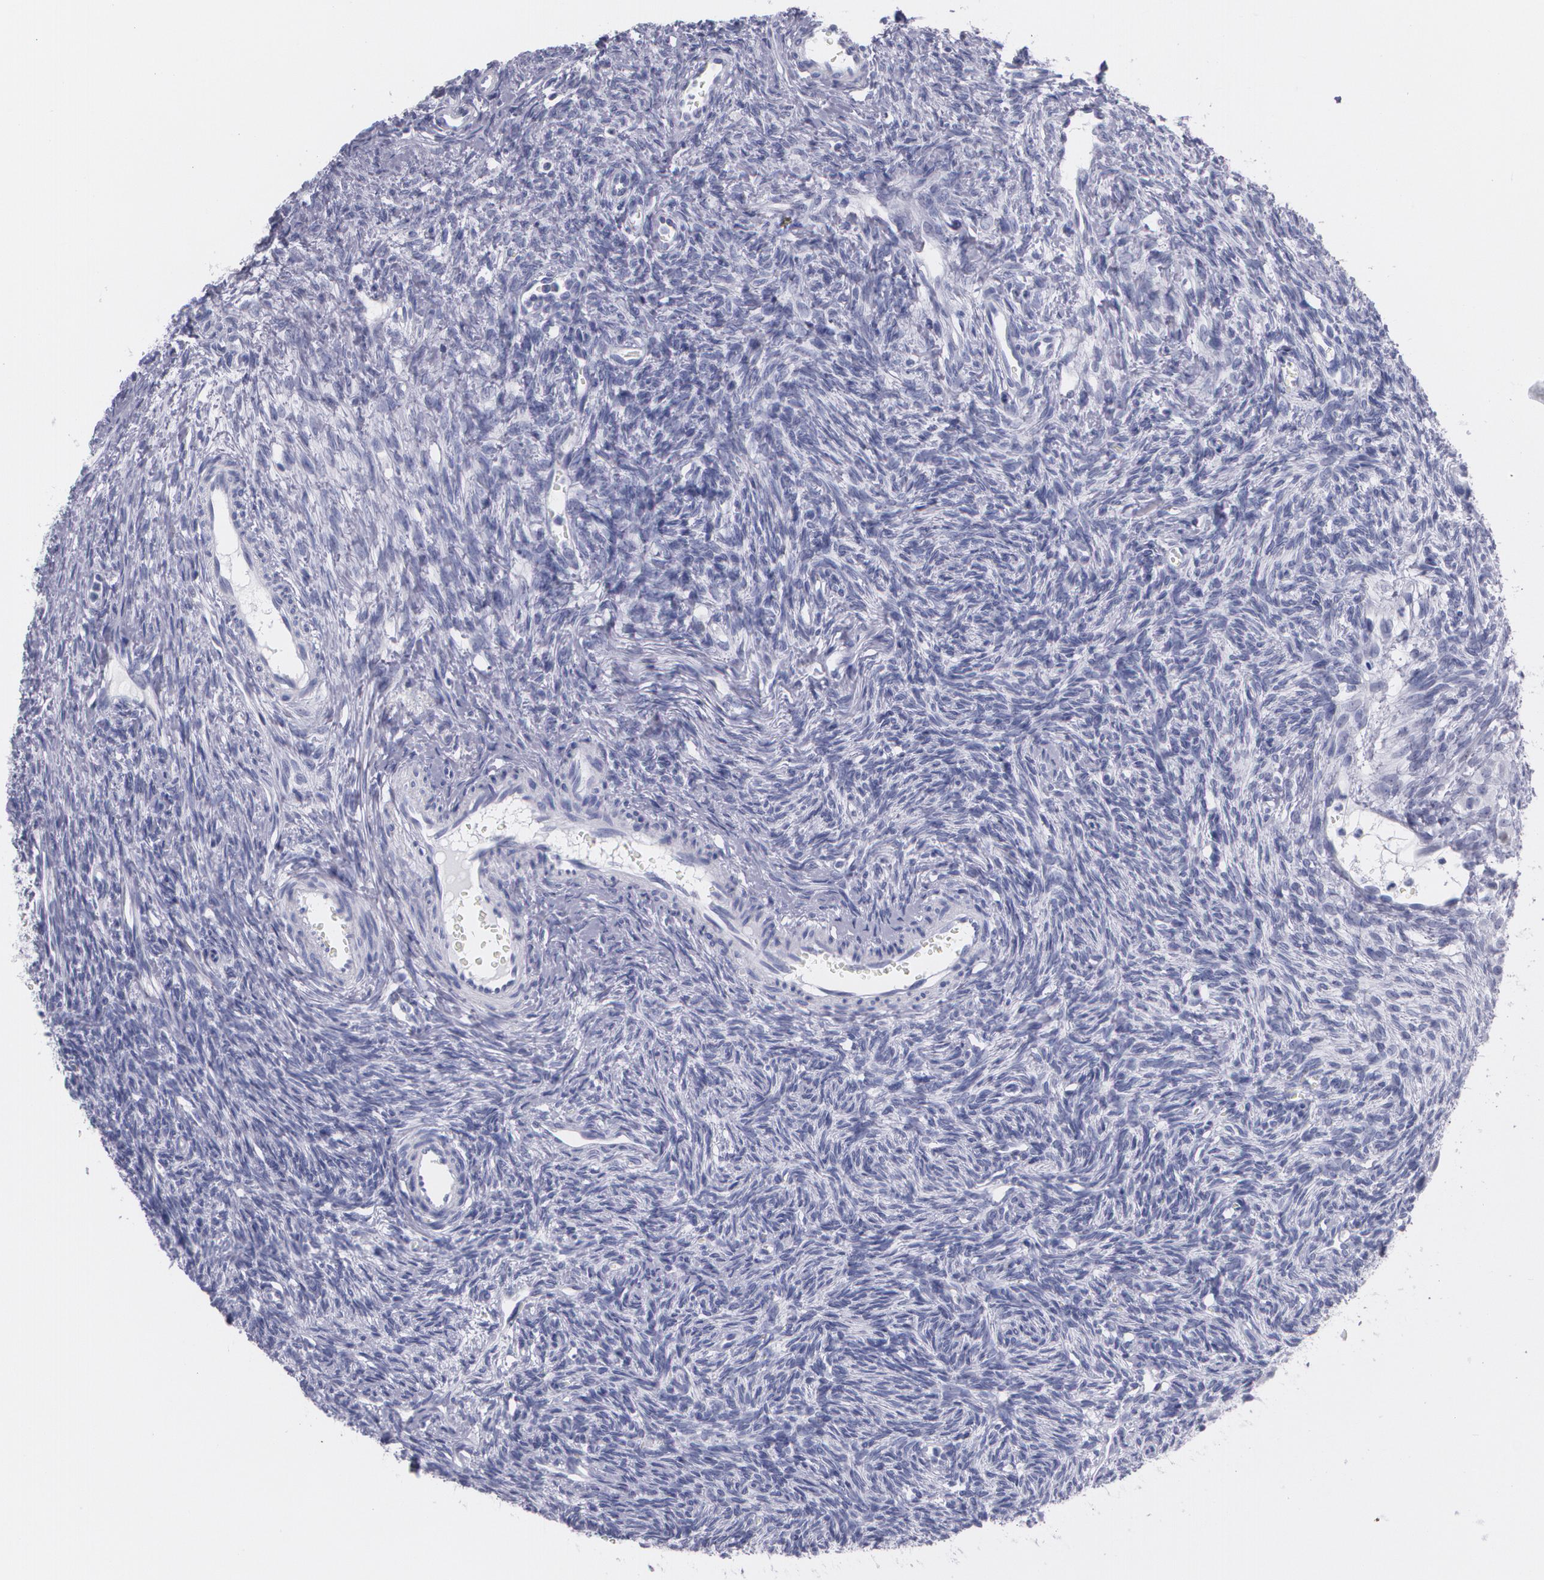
{"staining": {"intensity": "negative", "quantity": "none", "location": "none"}, "tissue": "ovary", "cell_type": "Follicle cells", "image_type": "normal", "snomed": [{"axis": "morphology", "description": "Normal tissue, NOS"}, {"axis": "topography", "description": "Ovary"}], "caption": "DAB (3,3'-diaminobenzidine) immunohistochemical staining of normal human ovary demonstrates no significant staining in follicle cells. (DAB immunohistochemistry visualized using brightfield microscopy, high magnification).", "gene": "TP53", "patient": {"sex": "female", "age": 33}}